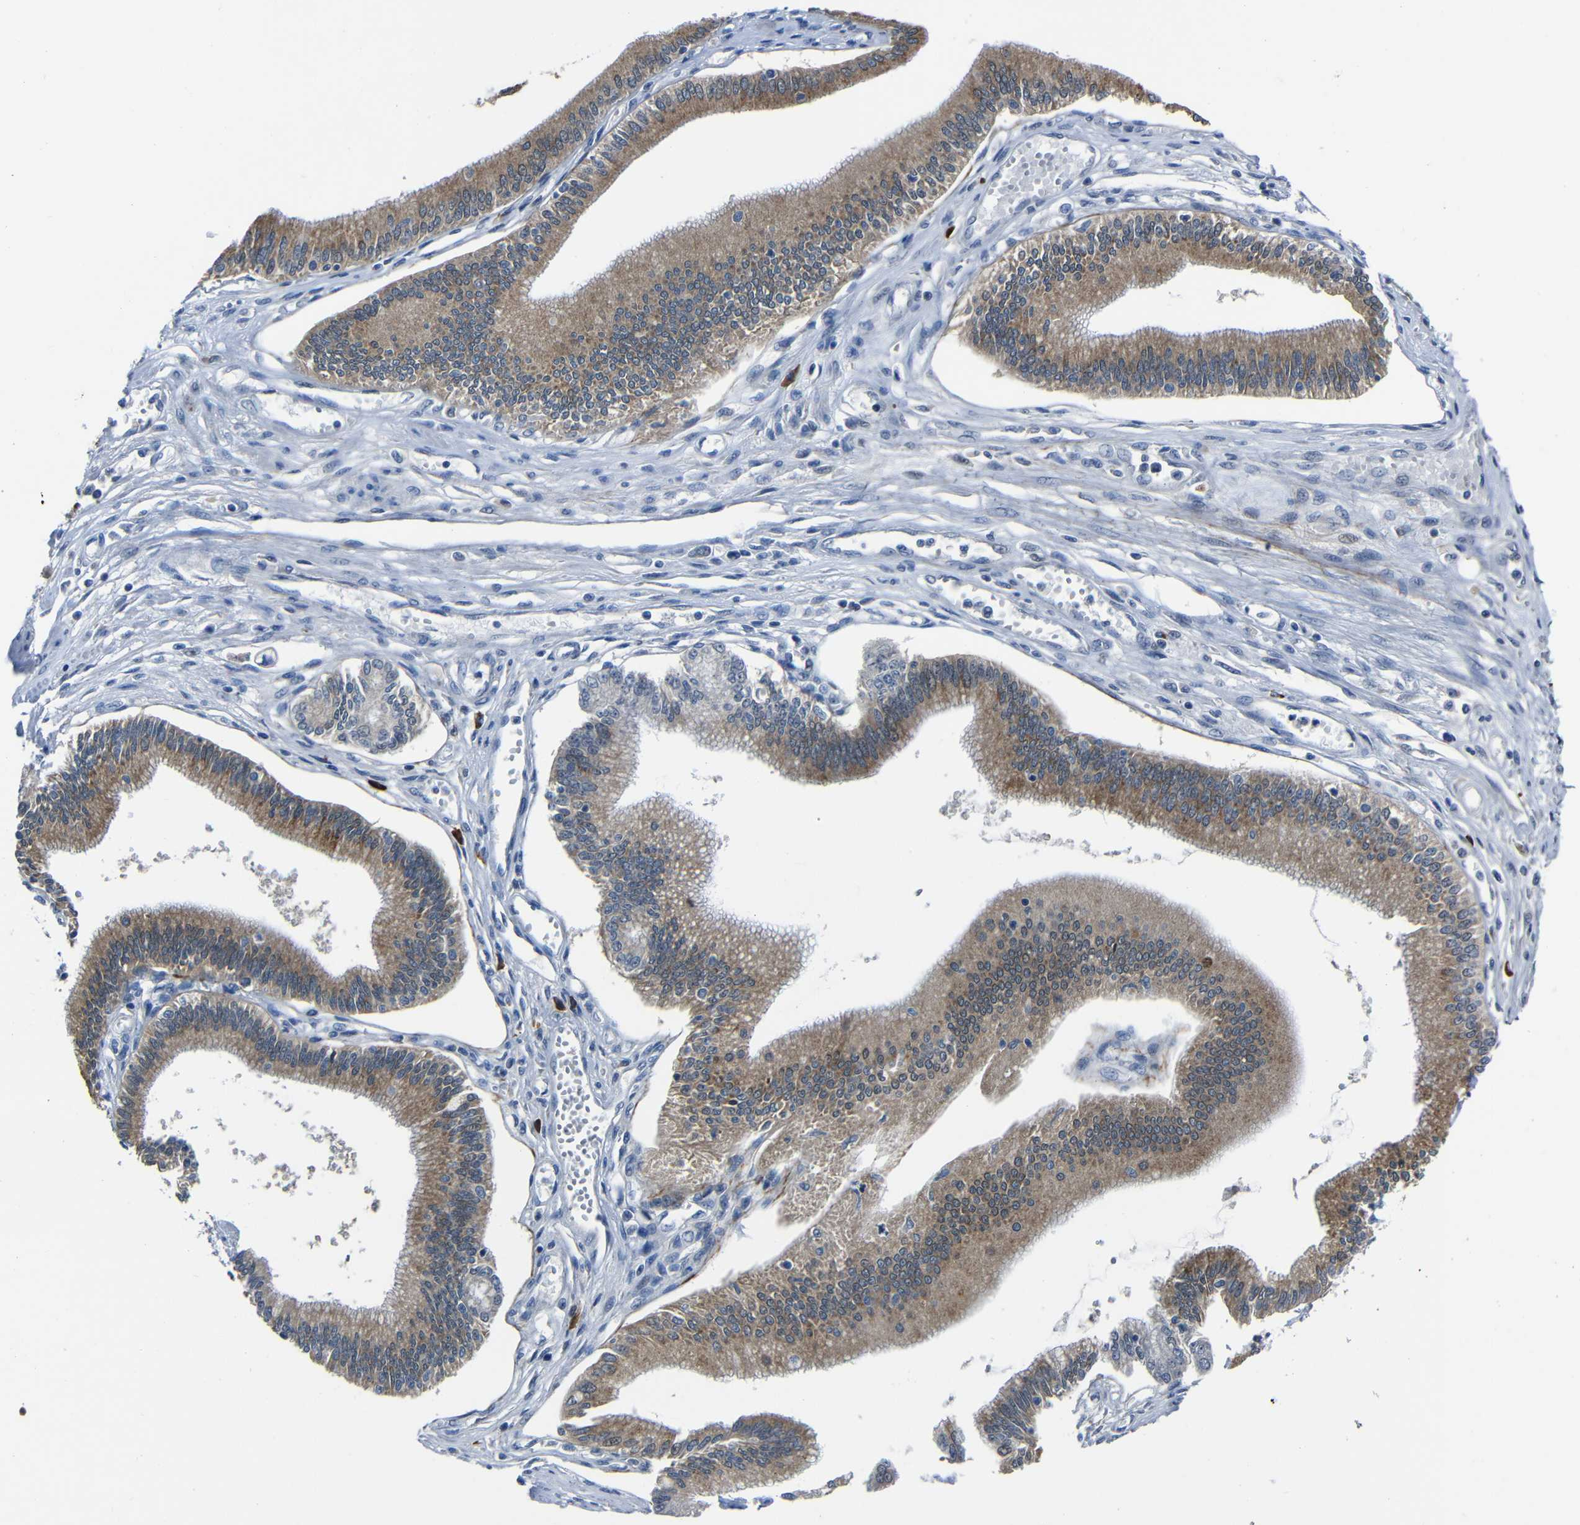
{"staining": {"intensity": "moderate", "quantity": ">75%", "location": "cytoplasmic/membranous"}, "tissue": "pancreatic cancer", "cell_type": "Tumor cells", "image_type": "cancer", "snomed": [{"axis": "morphology", "description": "Adenocarcinoma, NOS"}, {"axis": "topography", "description": "Pancreas"}], "caption": "Tumor cells demonstrate medium levels of moderate cytoplasmic/membranous staining in approximately >75% of cells in human pancreatic cancer.", "gene": "SEMA4B", "patient": {"sex": "male", "age": 56}}